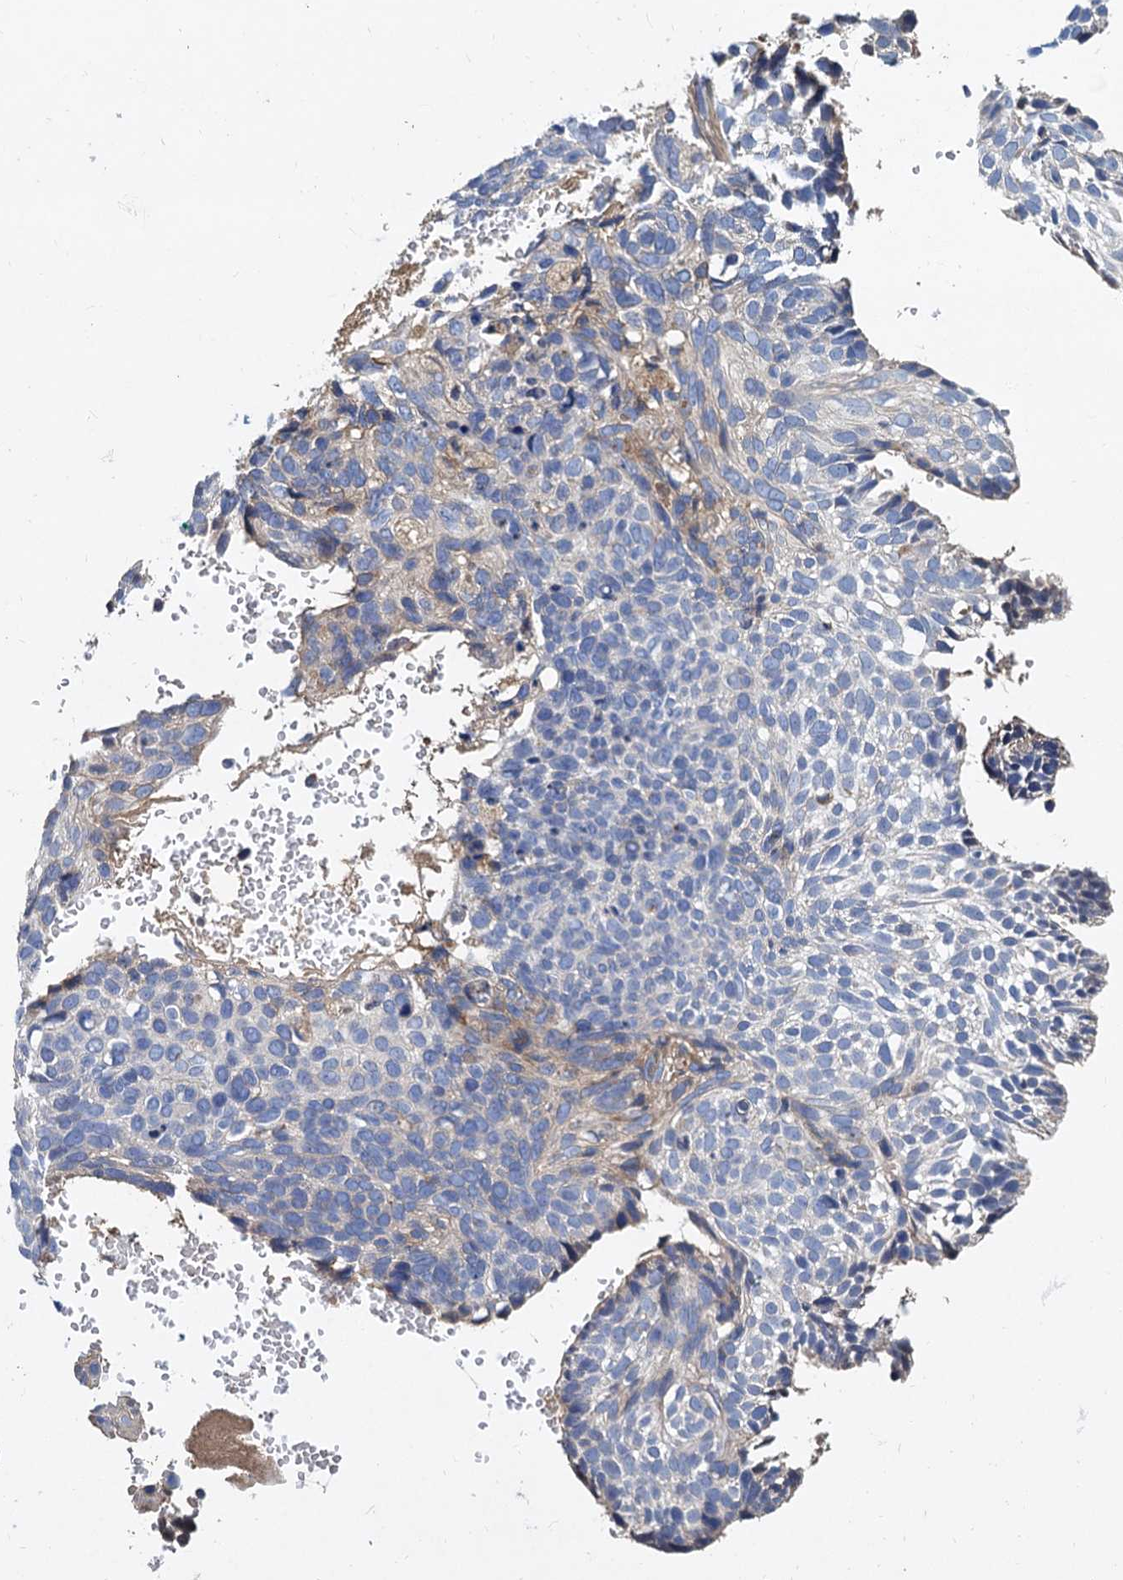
{"staining": {"intensity": "negative", "quantity": "none", "location": "none"}, "tissue": "skin cancer", "cell_type": "Tumor cells", "image_type": "cancer", "snomed": [{"axis": "morphology", "description": "Normal tissue, NOS"}, {"axis": "morphology", "description": "Basal cell carcinoma"}, {"axis": "topography", "description": "Skin"}], "caption": "High magnification brightfield microscopy of basal cell carcinoma (skin) stained with DAB (3,3'-diaminobenzidine) (brown) and counterstained with hematoxylin (blue): tumor cells show no significant positivity.", "gene": "ALKBH7", "patient": {"sex": "male", "age": 66}}